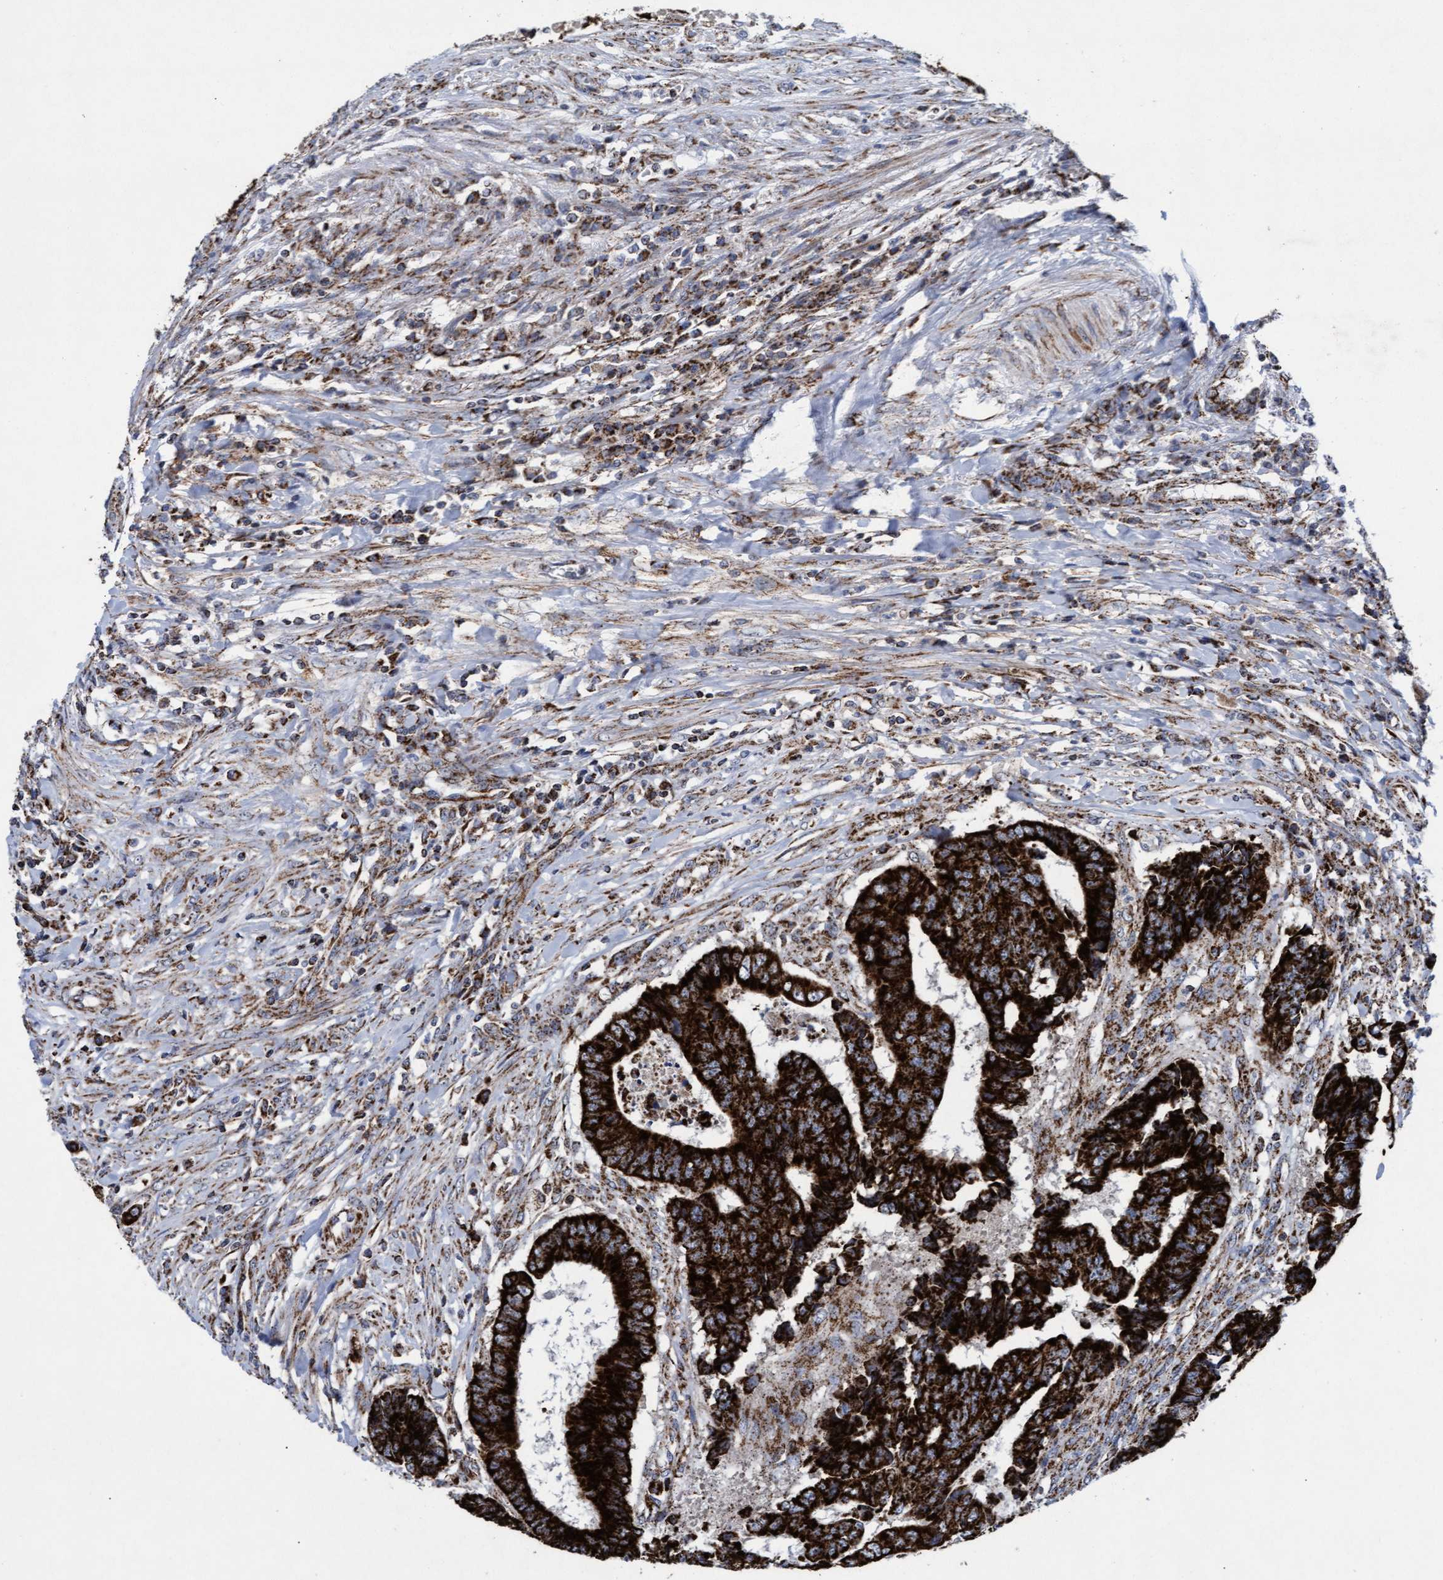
{"staining": {"intensity": "strong", "quantity": ">75%", "location": "cytoplasmic/membranous"}, "tissue": "colorectal cancer", "cell_type": "Tumor cells", "image_type": "cancer", "snomed": [{"axis": "morphology", "description": "Adenocarcinoma, NOS"}, {"axis": "topography", "description": "Rectum"}], "caption": "Human colorectal cancer (adenocarcinoma) stained for a protein (brown) reveals strong cytoplasmic/membranous positive expression in about >75% of tumor cells.", "gene": "MRPL38", "patient": {"sex": "male", "age": 84}}